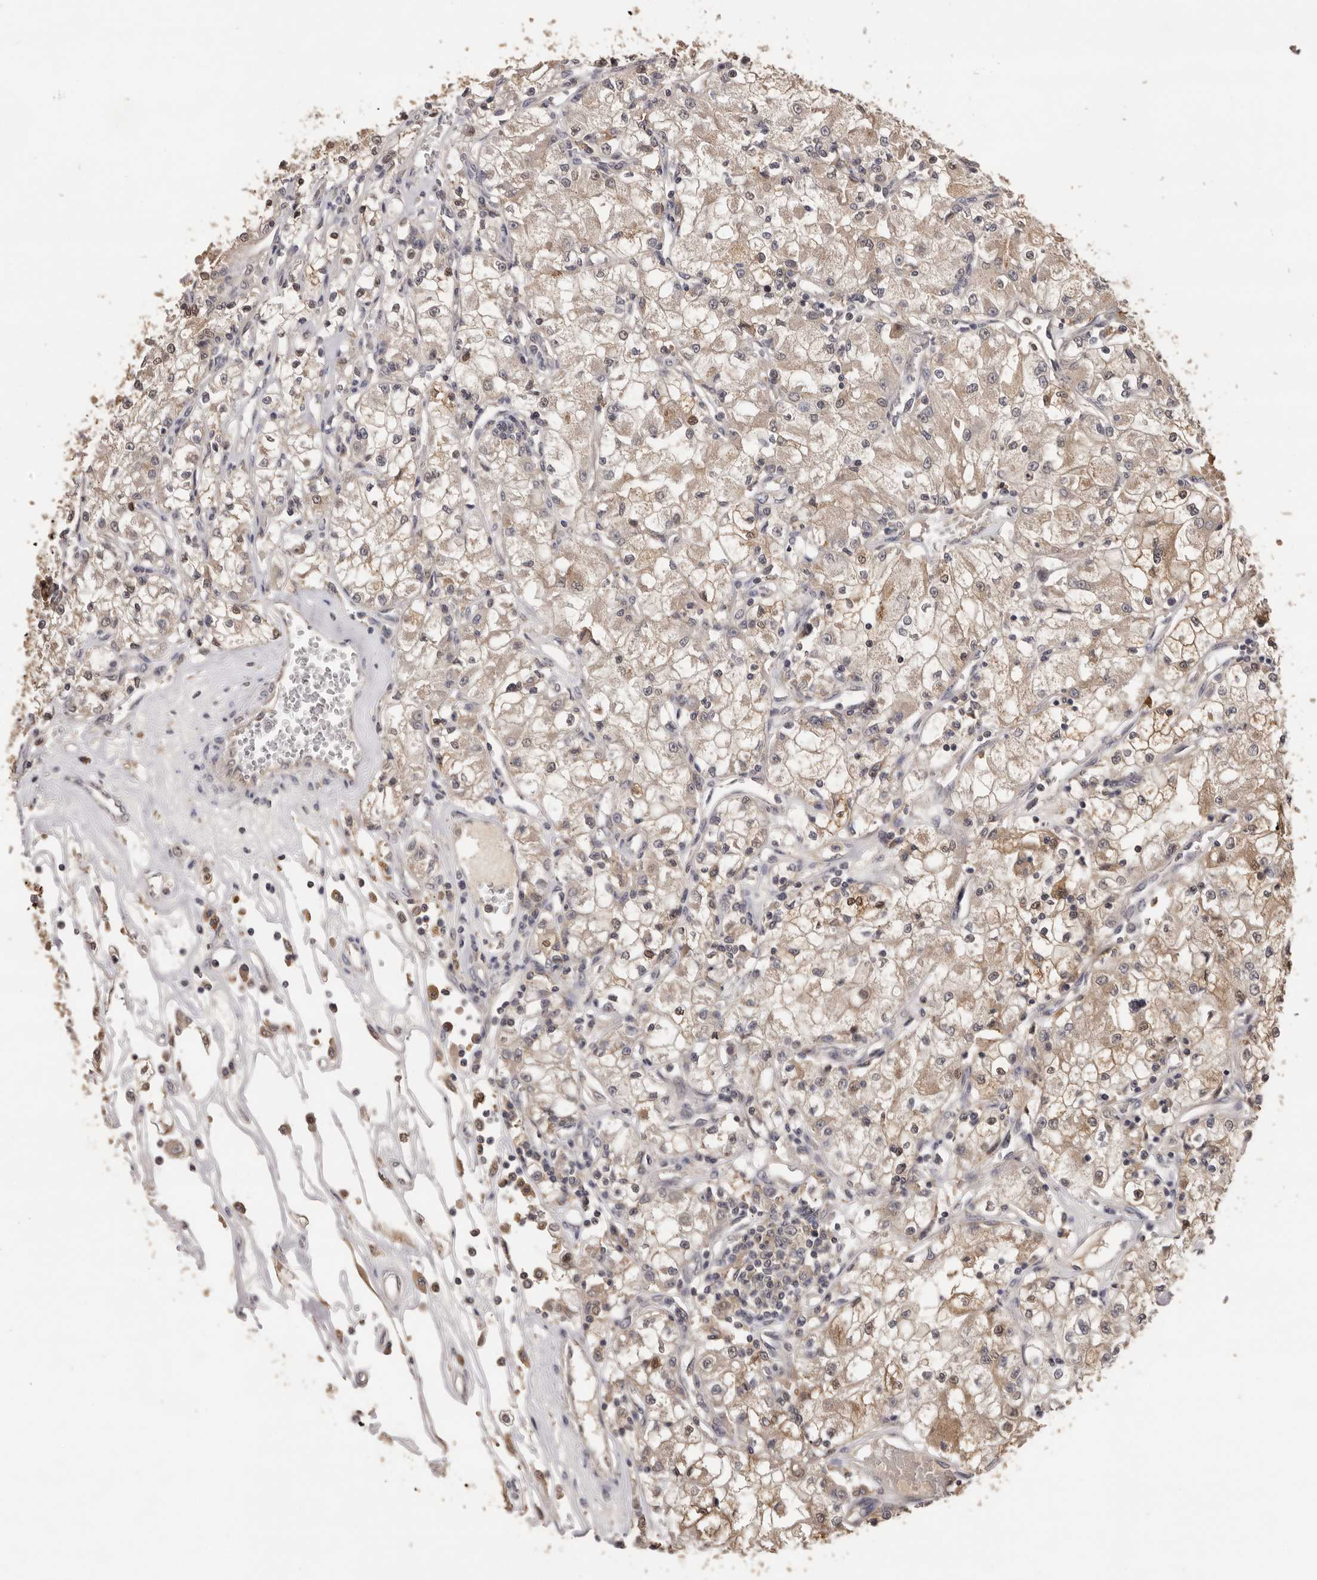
{"staining": {"intensity": "weak", "quantity": ">75%", "location": "cytoplasmic/membranous,nuclear"}, "tissue": "renal cancer", "cell_type": "Tumor cells", "image_type": "cancer", "snomed": [{"axis": "morphology", "description": "Adenocarcinoma, NOS"}, {"axis": "topography", "description": "Kidney"}], "caption": "Renal cancer (adenocarcinoma) stained with a protein marker exhibits weak staining in tumor cells.", "gene": "KIF2B", "patient": {"sex": "female", "age": 59}}